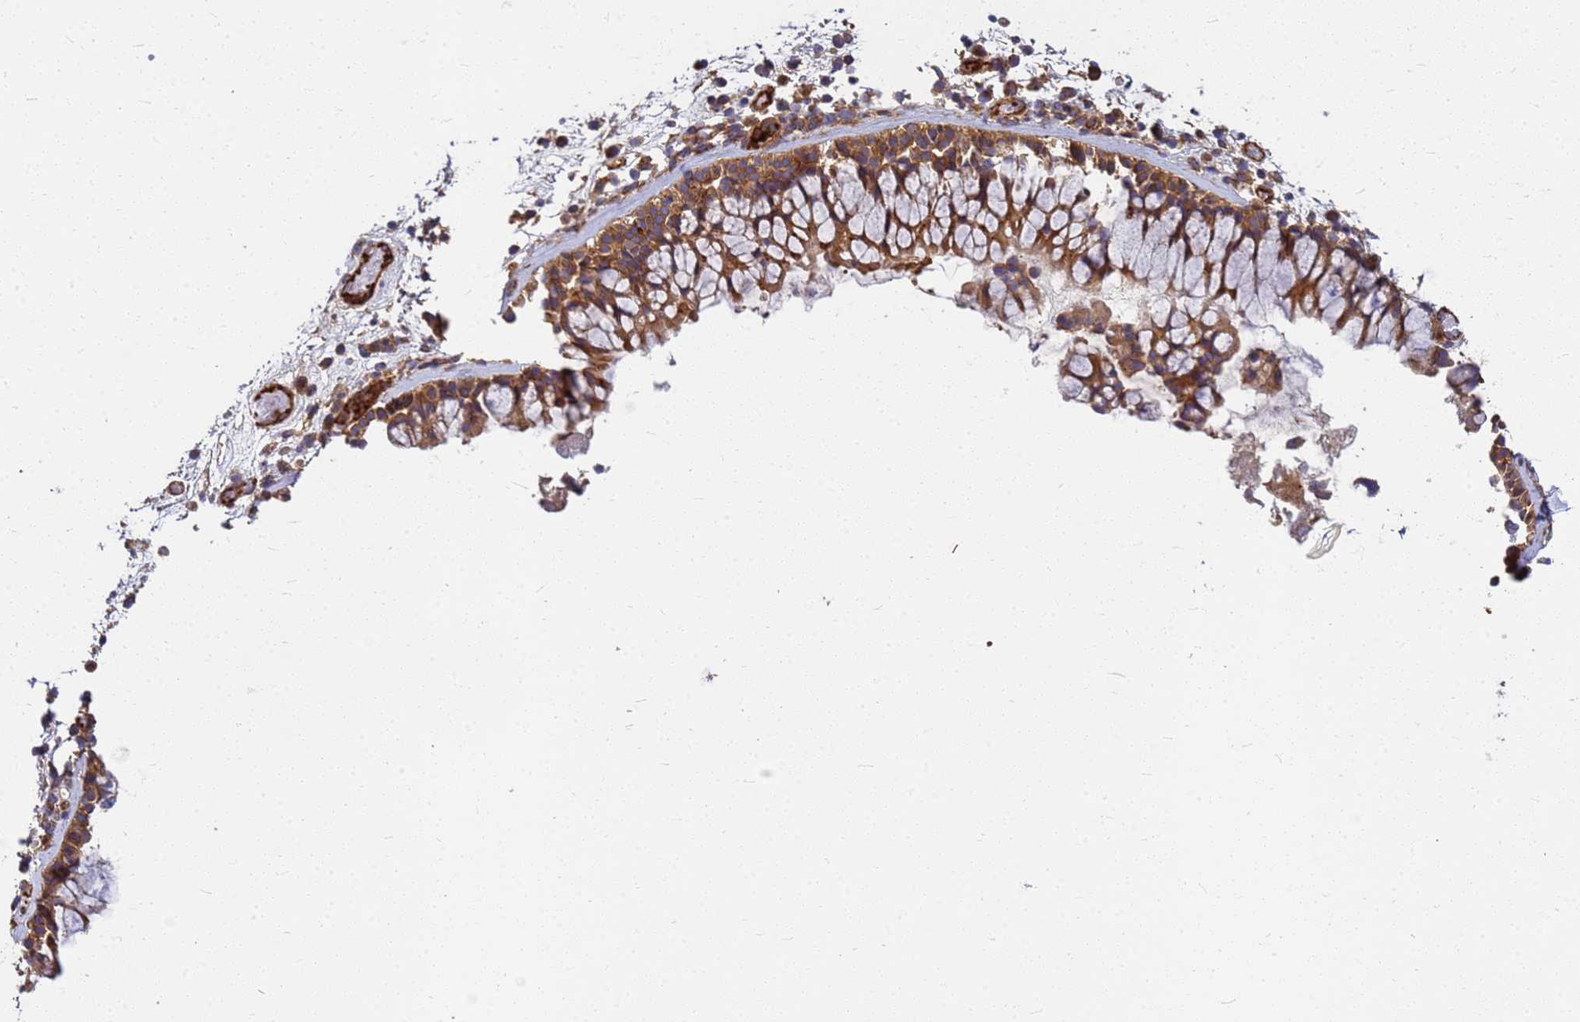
{"staining": {"intensity": "moderate", "quantity": ">75%", "location": "cytoplasmic/membranous"}, "tissue": "nasopharynx", "cell_type": "Respiratory epithelial cells", "image_type": "normal", "snomed": [{"axis": "morphology", "description": "Normal tissue, NOS"}, {"axis": "morphology", "description": "Inflammation, NOS"}, {"axis": "morphology", "description": "Malignant melanoma, Metastatic site"}, {"axis": "topography", "description": "Nasopharynx"}], "caption": "Brown immunohistochemical staining in benign nasopharynx reveals moderate cytoplasmic/membranous expression in about >75% of respiratory epithelial cells.", "gene": "C2CD5", "patient": {"sex": "male", "age": 70}}